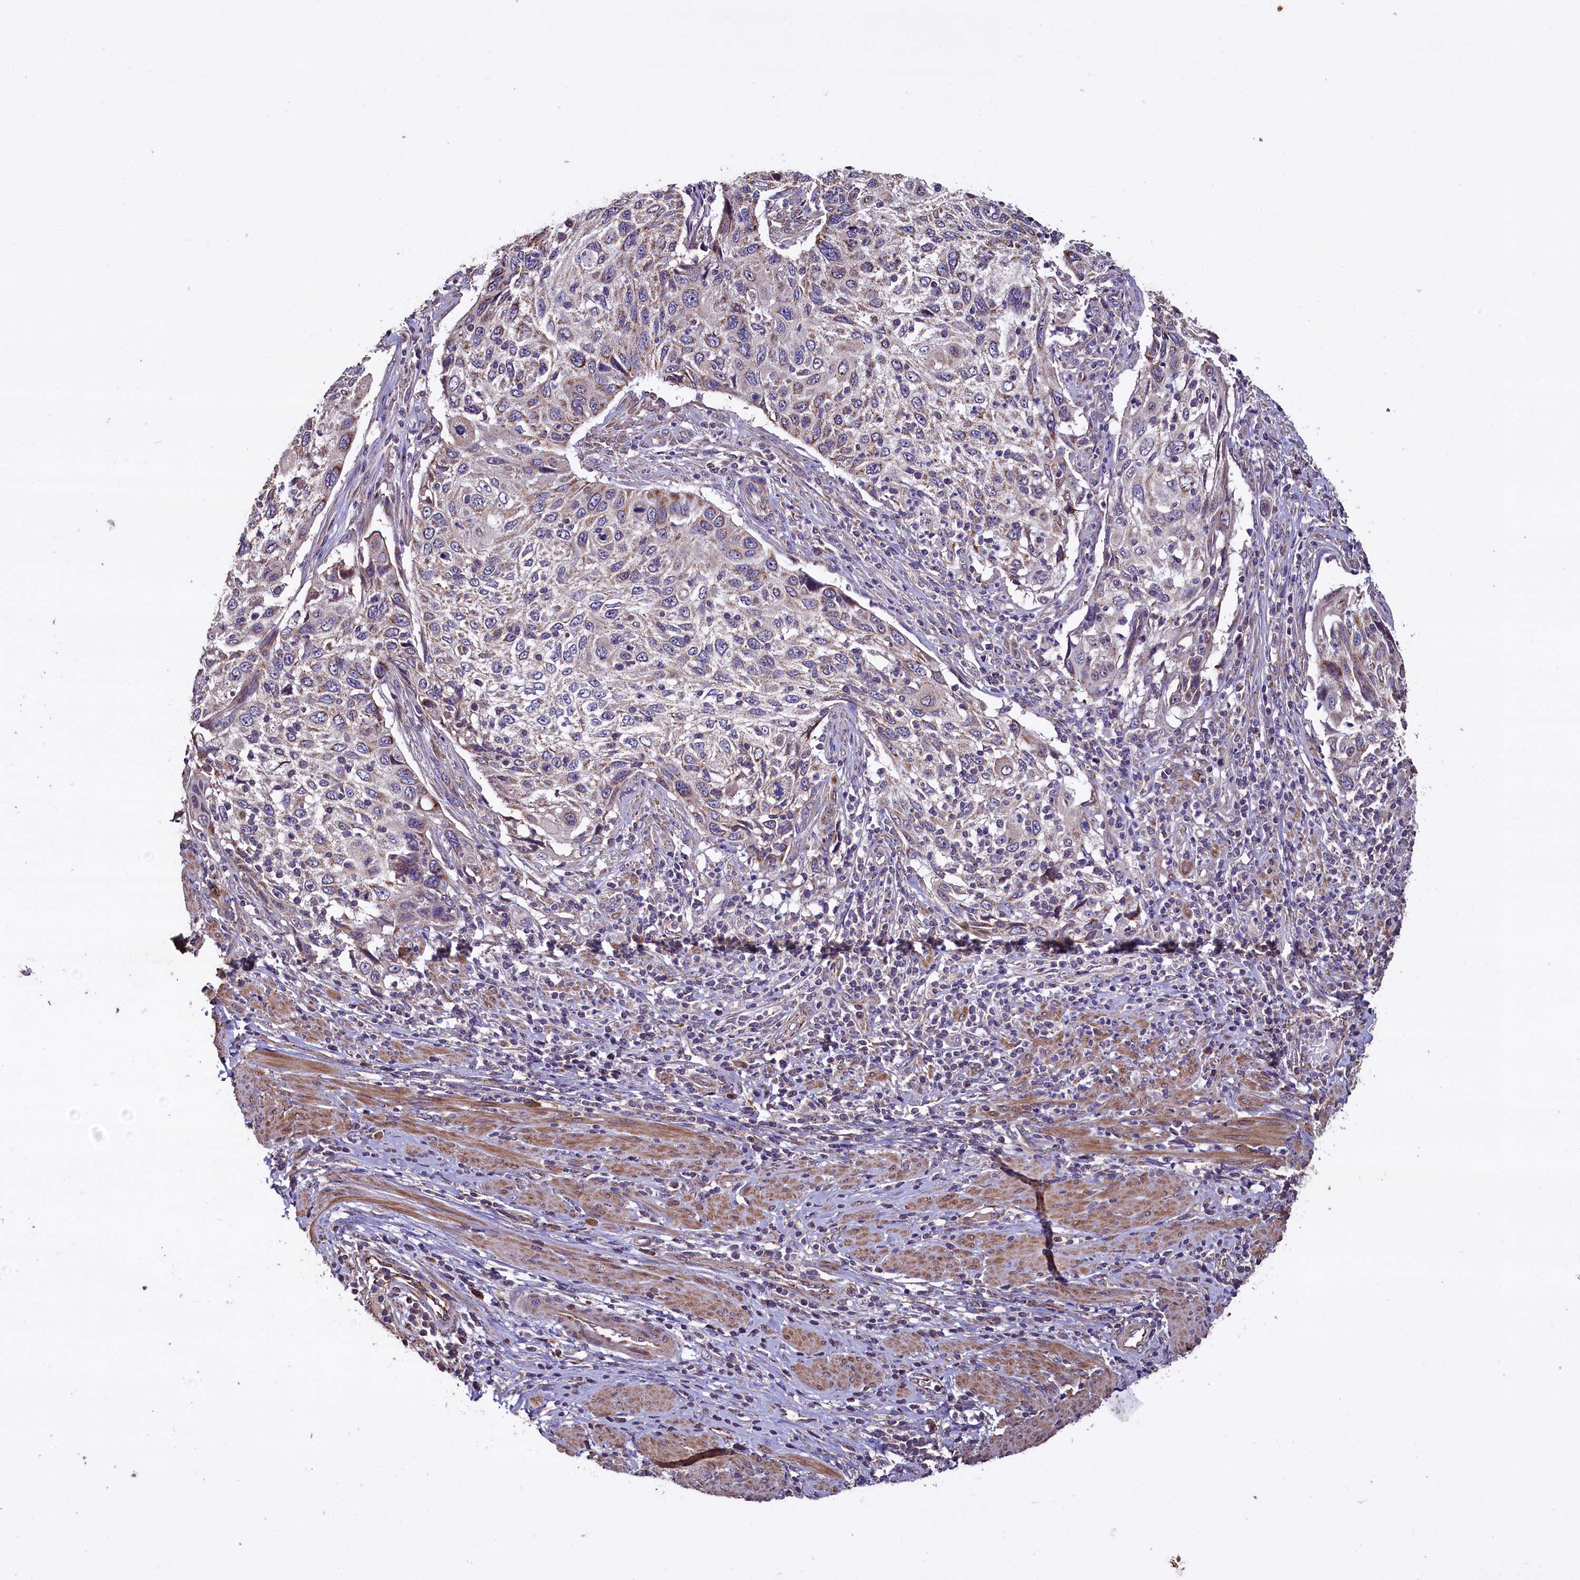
{"staining": {"intensity": "weak", "quantity": "<25%", "location": "cytoplasmic/membranous"}, "tissue": "cervical cancer", "cell_type": "Tumor cells", "image_type": "cancer", "snomed": [{"axis": "morphology", "description": "Squamous cell carcinoma, NOS"}, {"axis": "topography", "description": "Cervix"}], "caption": "An immunohistochemistry image of cervical cancer is shown. There is no staining in tumor cells of cervical cancer.", "gene": "COQ9", "patient": {"sex": "female", "age": 70}}